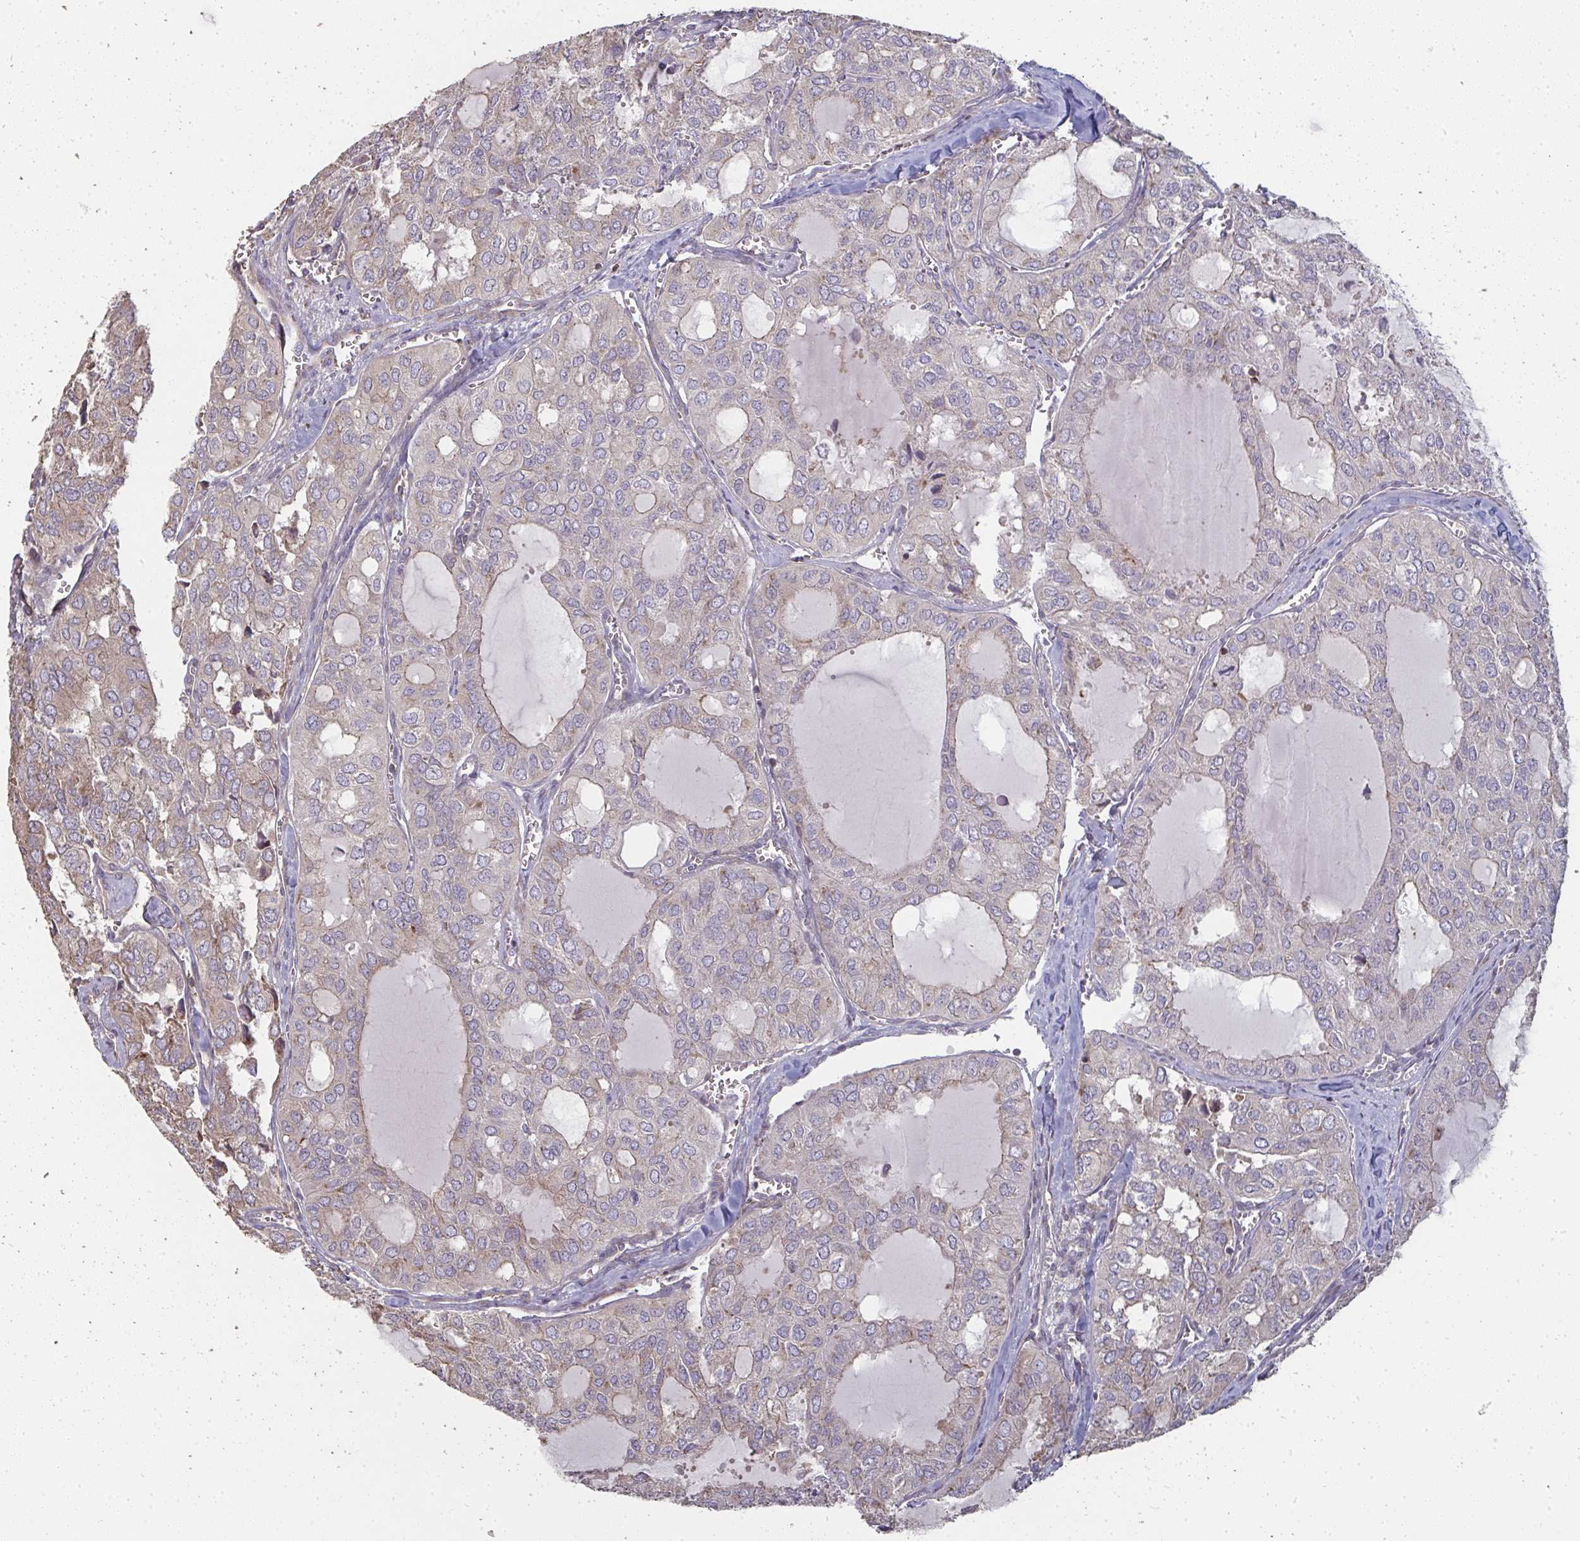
{"staining": {"intensity": "weak", "quantity": "<25%", "location": "cytoplasmic/membranous"}, "tissue": "thyroid cancer", "cell_type": "Tumor cells", "image_type": "cancer", "snomed": [{"axis": "morphology", "description": "Follicular adenoma carcinoma, NOS"}, {"axis": "topography", "description": "Thyroid gland"}], "caption": "IHC of human thyroid follicular adenoma carcinoma demonstrates no positivity in tumor cells.", "gene": "ZFYVE28", "patient": {"sex": "male", "age": 75}}